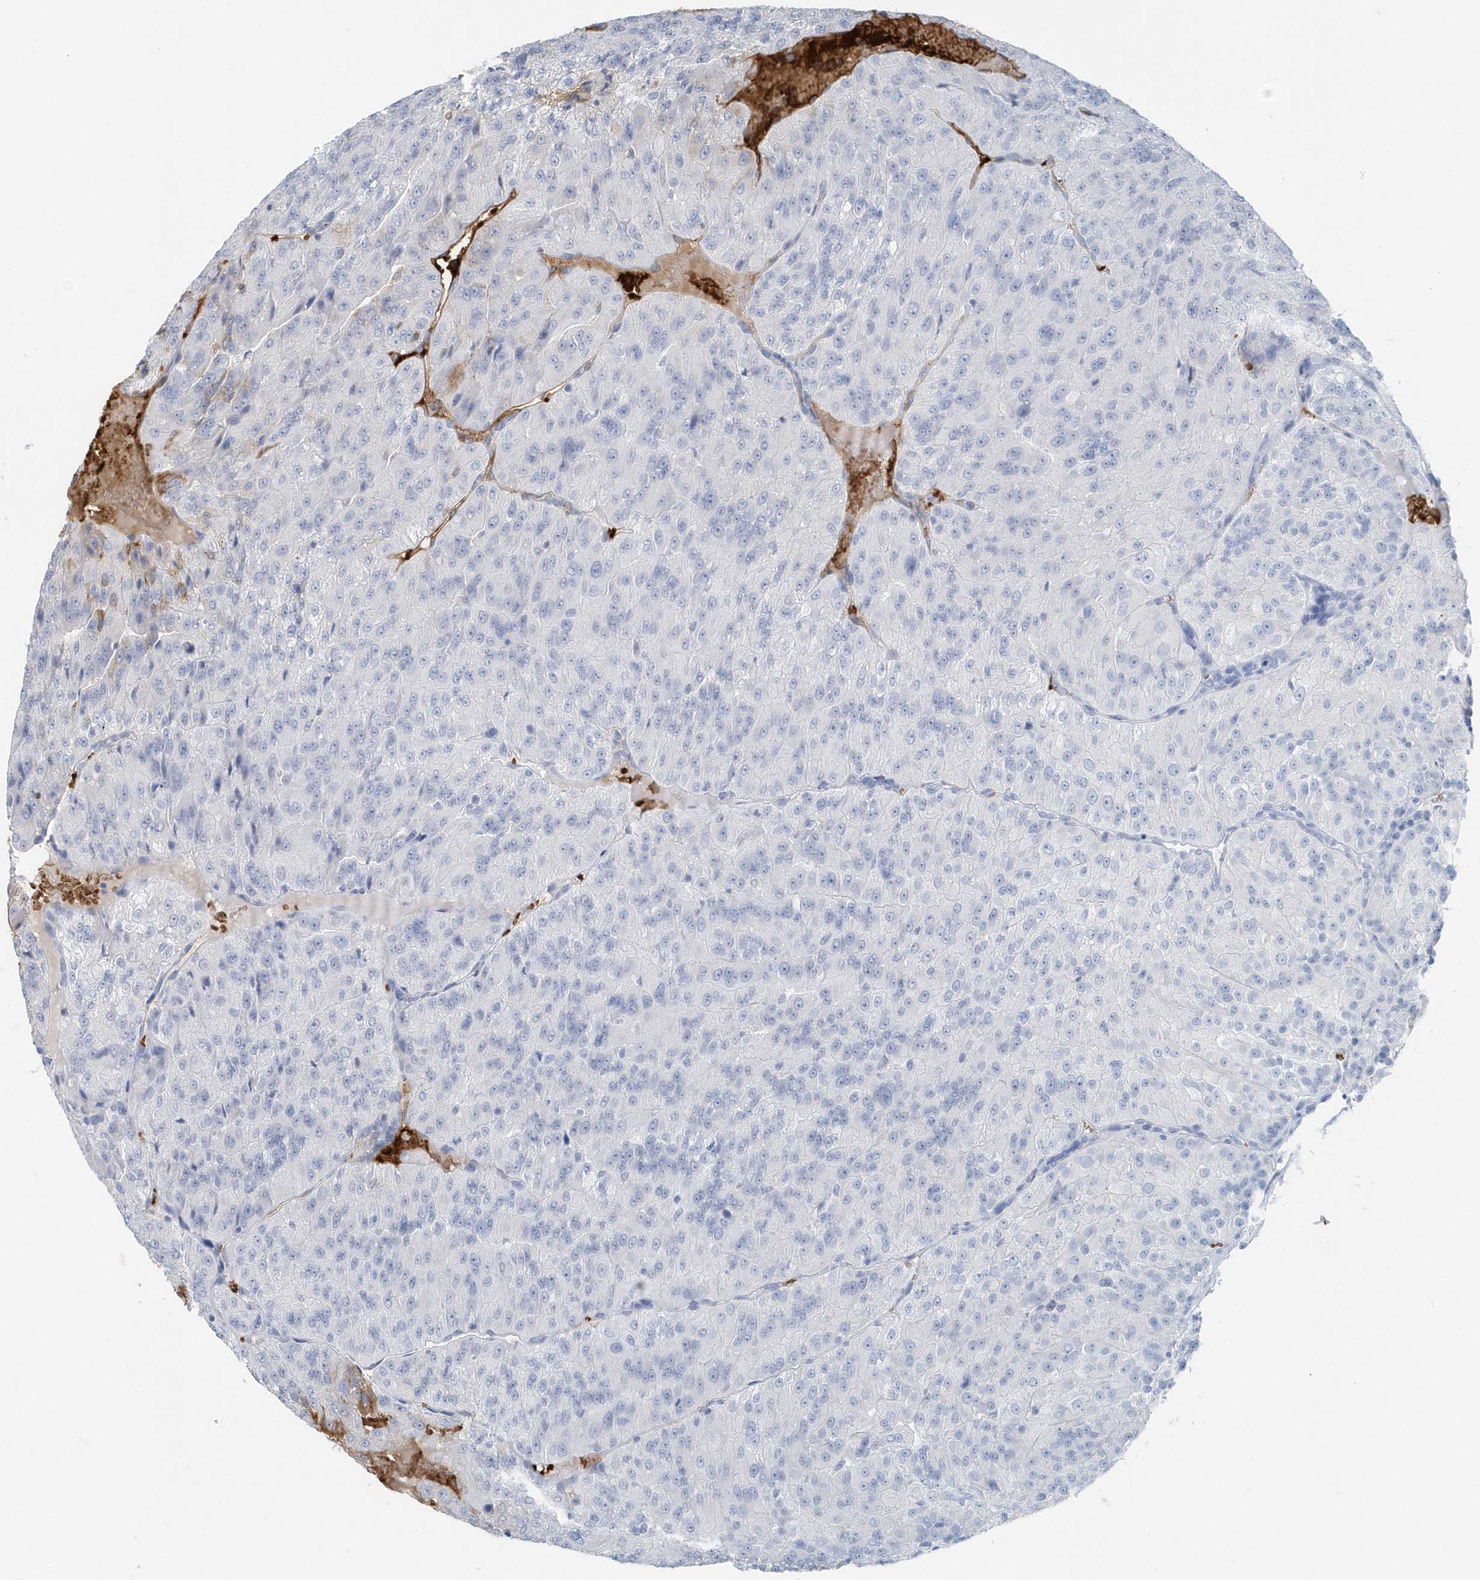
{"staining": {"intensity": "negative", "quantity": "none", "location": "none"}, "tissue": "renal cancer", "cell_type": "Tumor cells", "image_type": "cancer", "snomed": [{"axis": "morphology", "description": "Adenocarcinoma, NOS"}, {"axis": "topography", "description": "Kidney"}], "caption": "Immunohistochemistry (IHC) photomicrograph of neoplastic tissue: renal adenocarcinoma stained with DAB reveals no significant protein positivity in tumor cells.", "gene": "HBA2", "patient": {"sex": "female", "age": 63}}